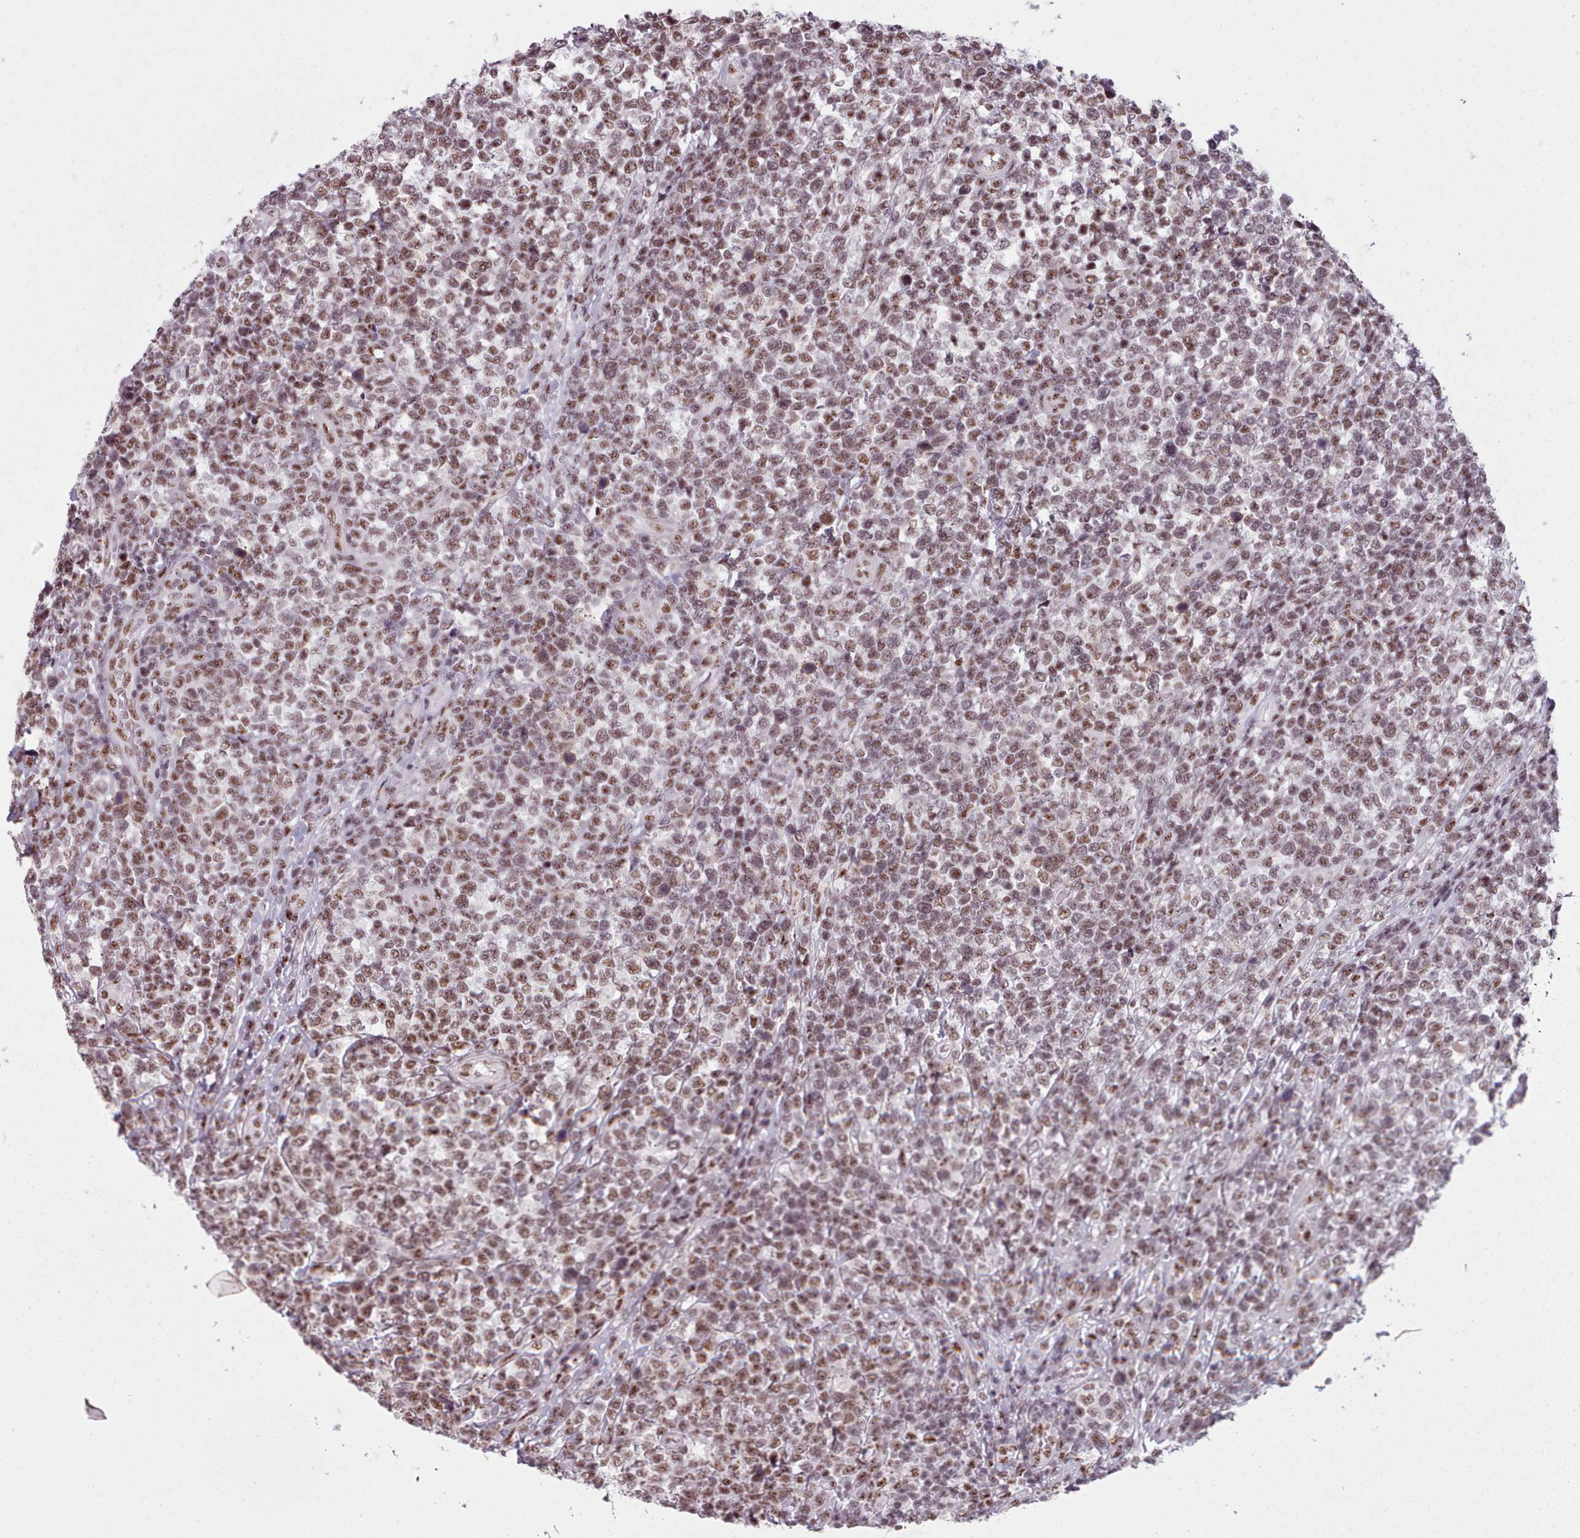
{"staining": {"intensity": "moderate", "quantity": ">75%", "location": "nuclear"}, "tissue": "lymphoma", "cell_type": "Tumor cells", "image_type": "cancer", "snomed": [{"axis": "morphology", "description": "Malignant lymphoma, non-Hodgkin's type, High grade"}, {"axis": "topography", "description": "Soft tissue"}], "caption": "Lymphoma tissue displays moderate nuclear positivity in about >75% of tumor cells, visualized by immunohistochemistry.", "gene": "SRRM1", "patient": {"sex": "female", "age": 56}}